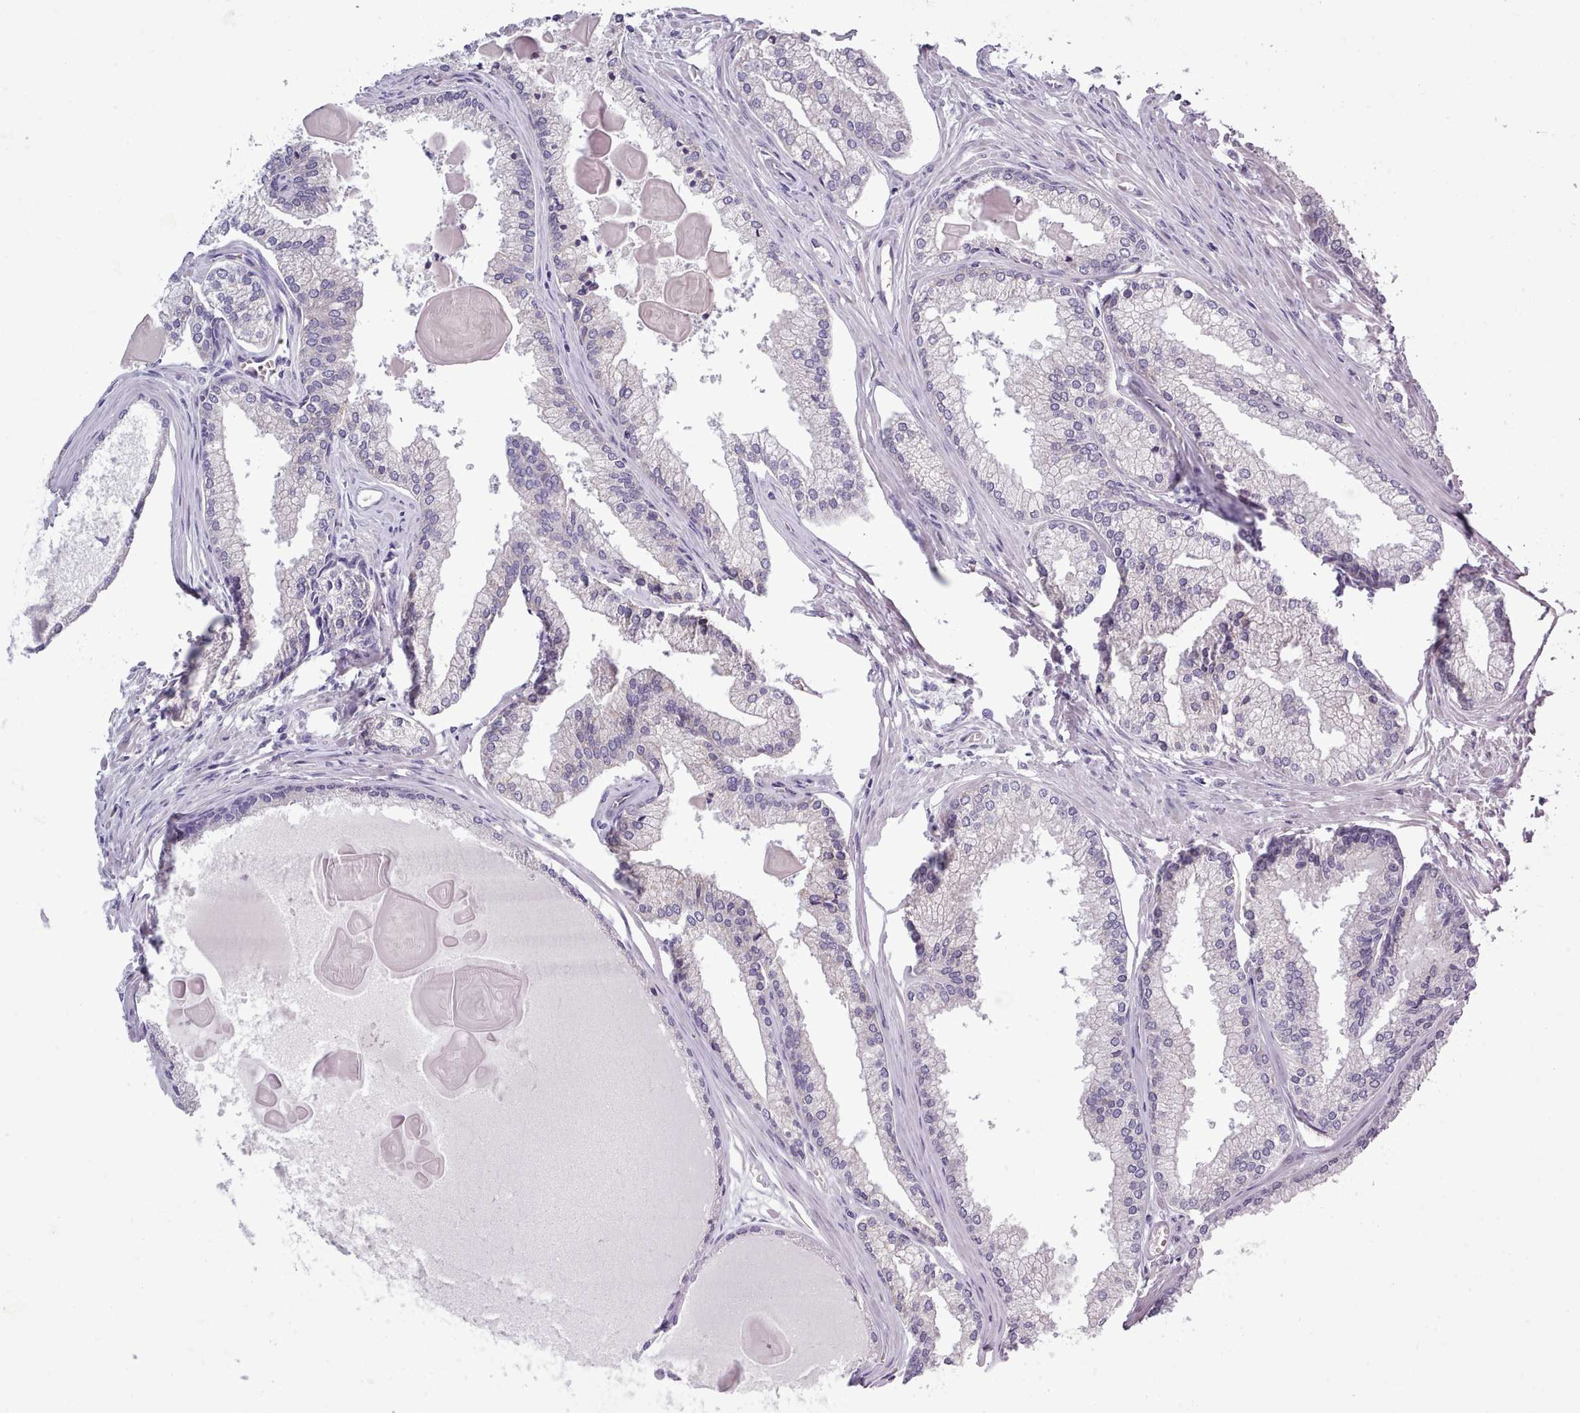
{"staining": {"intensity": "negative", "quantity": "none", "location": "none"}, "tissue": "prostate cancer", "cell_type": "Tumor cells", "image_type": "cancer", "snomed": [{"axis": "morphology", "description": "Adenocarcinoma, High grade"}, {"axis": "topography", "description": "Prostate"}], "caption": "Protein analysis of prostate cancer (adenocarcinoma (high-grade)) displays no significant staining in tumor cells.", "gene": "XKR8", "patient": {"sex": "male", "age": 68}}